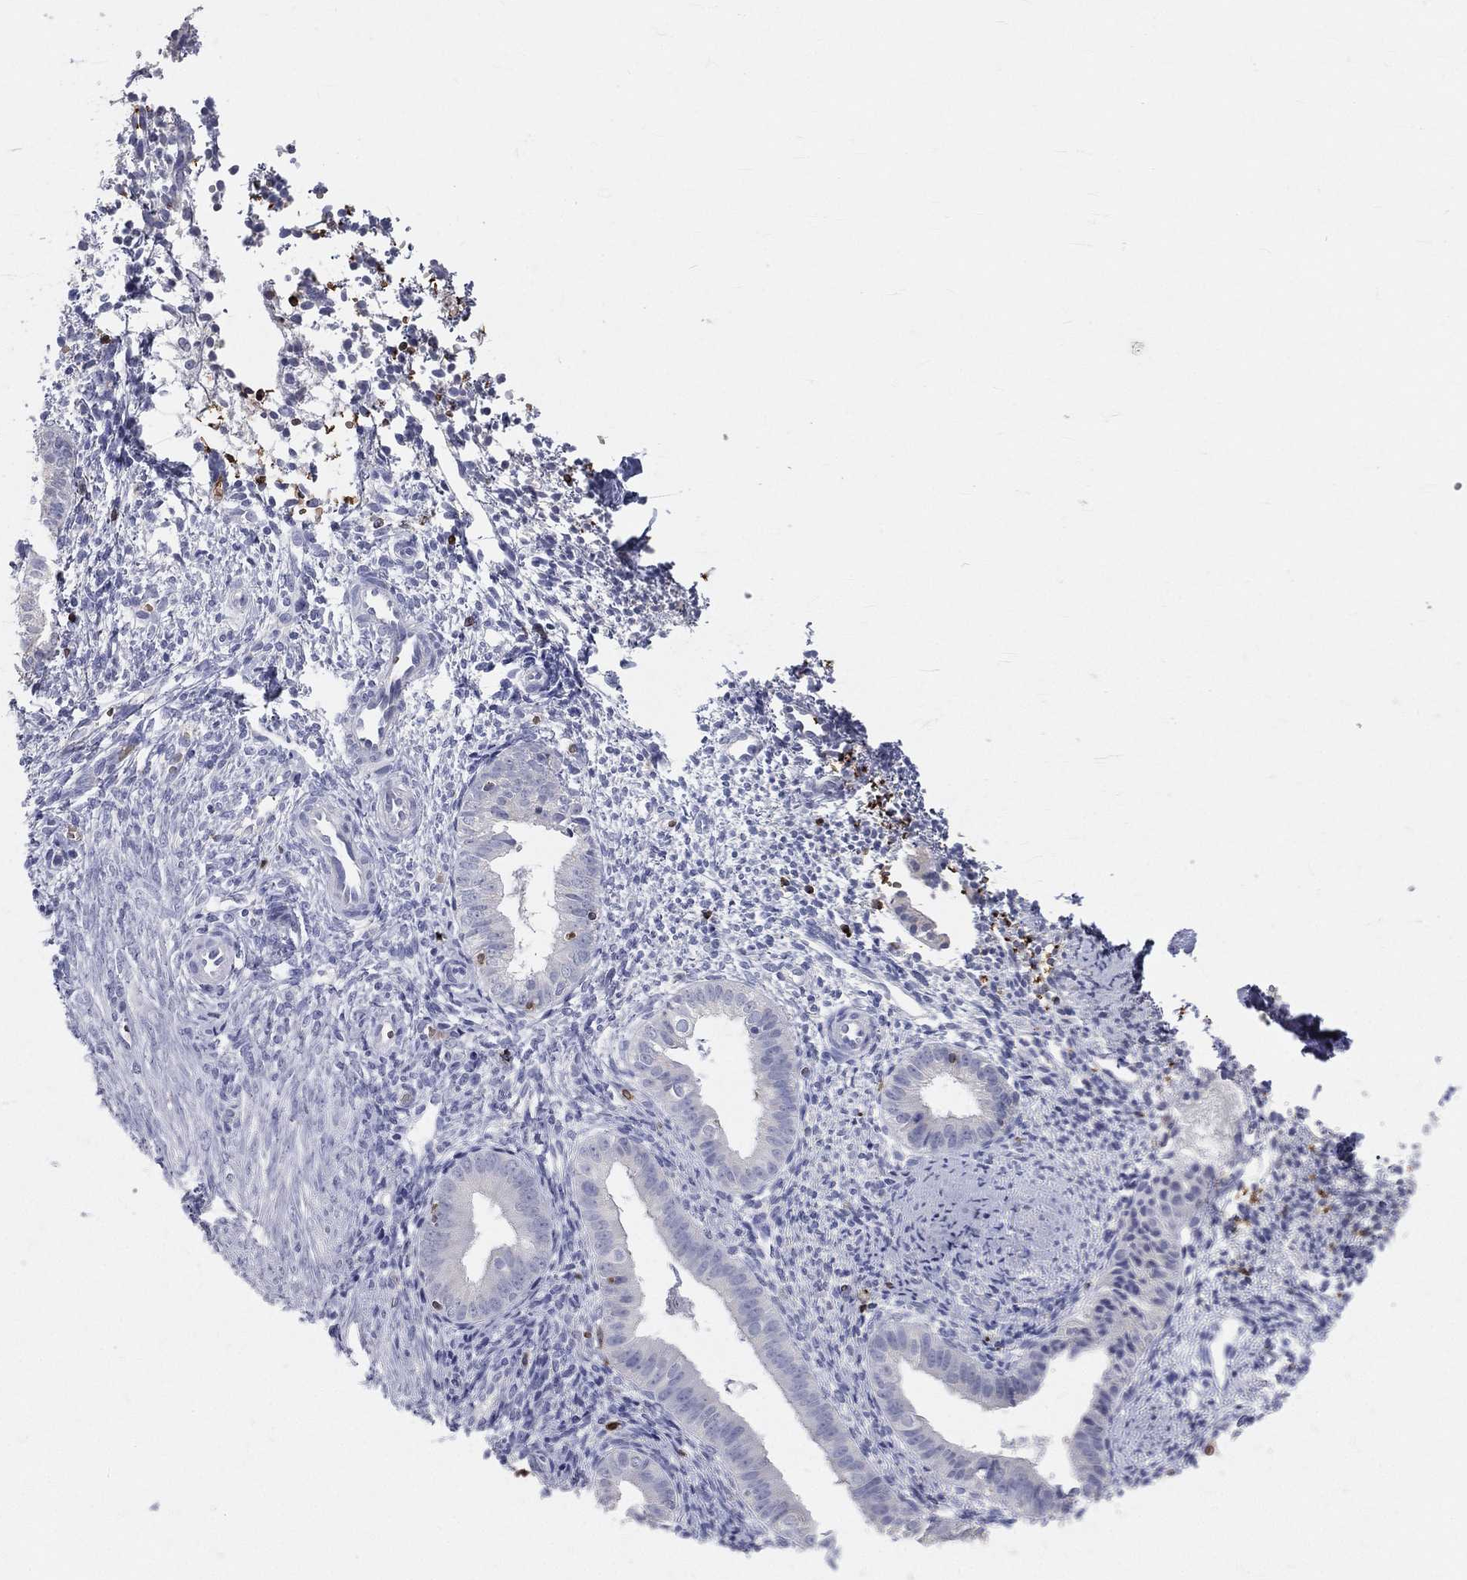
{"staining": {"intensity": "negative", "quantity": "none", "location": "none"}, "tissue": "endometrium", "cell_type": "Cells in endometrial stroma", "image_type": "normal", "snomed": [{"axis": "morphology", "description": "Normal tissue, NOS"}, {"axis": "topography", "description": "Endometrium"}], "caption": "Immunohistochemistry (IHC) of normal endometrium displays no positivity in cells in endometrial stroma. The staining is performed using DAB brown chromogen with nuclei counter-stained in using hematoxylin.", "gene": "CTSW", "patient": {"sex": "female", "age": 47}}